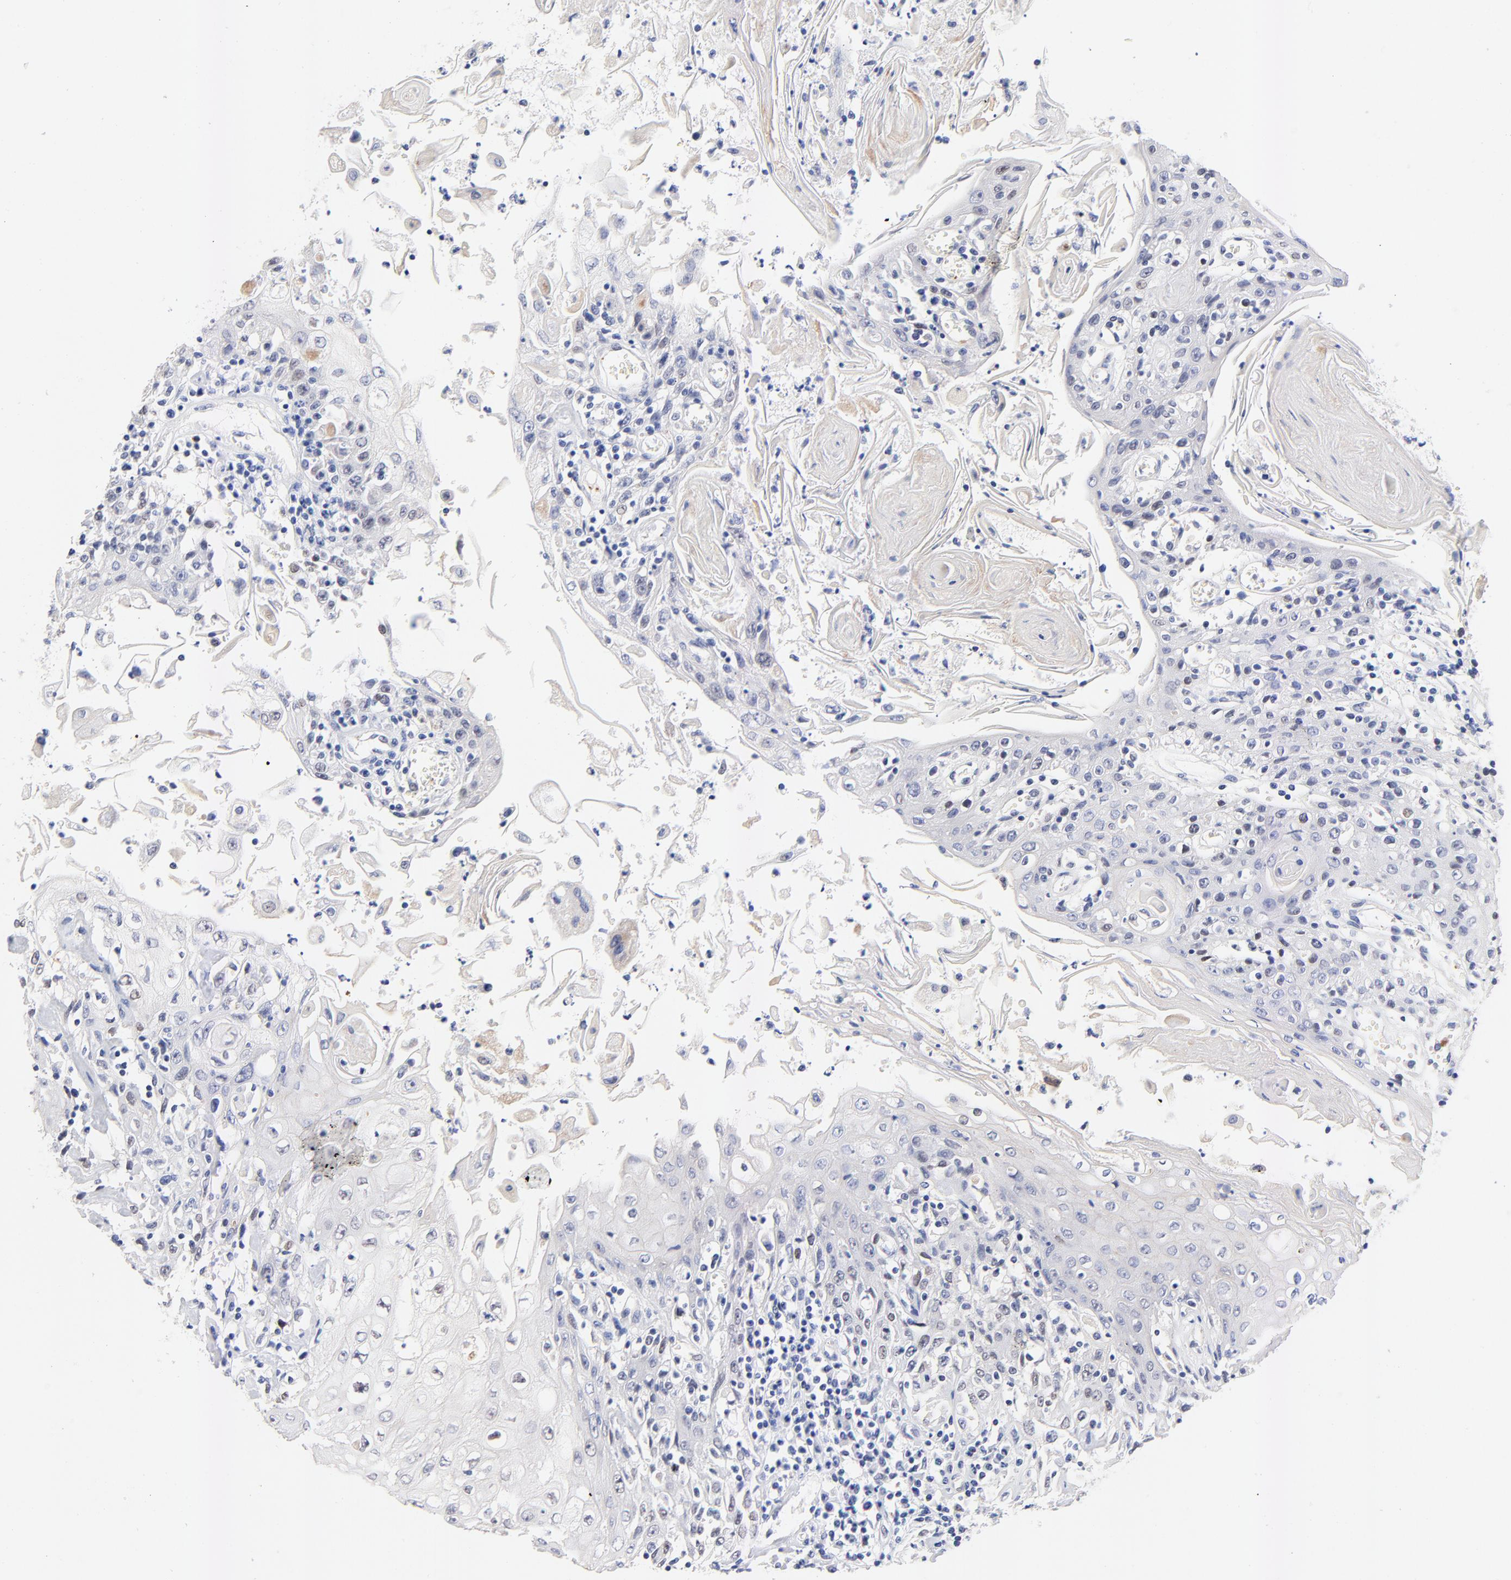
{"staining": {"intensity": "negative", "quantity": "none", "location": "none"}, "tissue": "head and neck cancer", "cell_type": "Tumor cells", "image_type": "cancer", "snomed": [{"axis": "morphology", "description": "Squamous cell carcinoma, NOS"}, {"axis": "topography", "description": "Oral tissue"}, {"axis": "topography", "description": "Head-Neck"}], "caption": "This photomicrograph is of head and neck cancer stained with immunohistochemistry to label a protein in brown with the nuclei are counter-stained blue. There is no positivity in tumor cells. Brightfield microscopy of immunohistochemistry (IHC) stained with DAB (3,3'-diaminobenzidine) (brown) and hematoxylin (blue), captured at high magnification.", "gene": "FAM117B", "patient": {"sex": "female", "age": 76}}